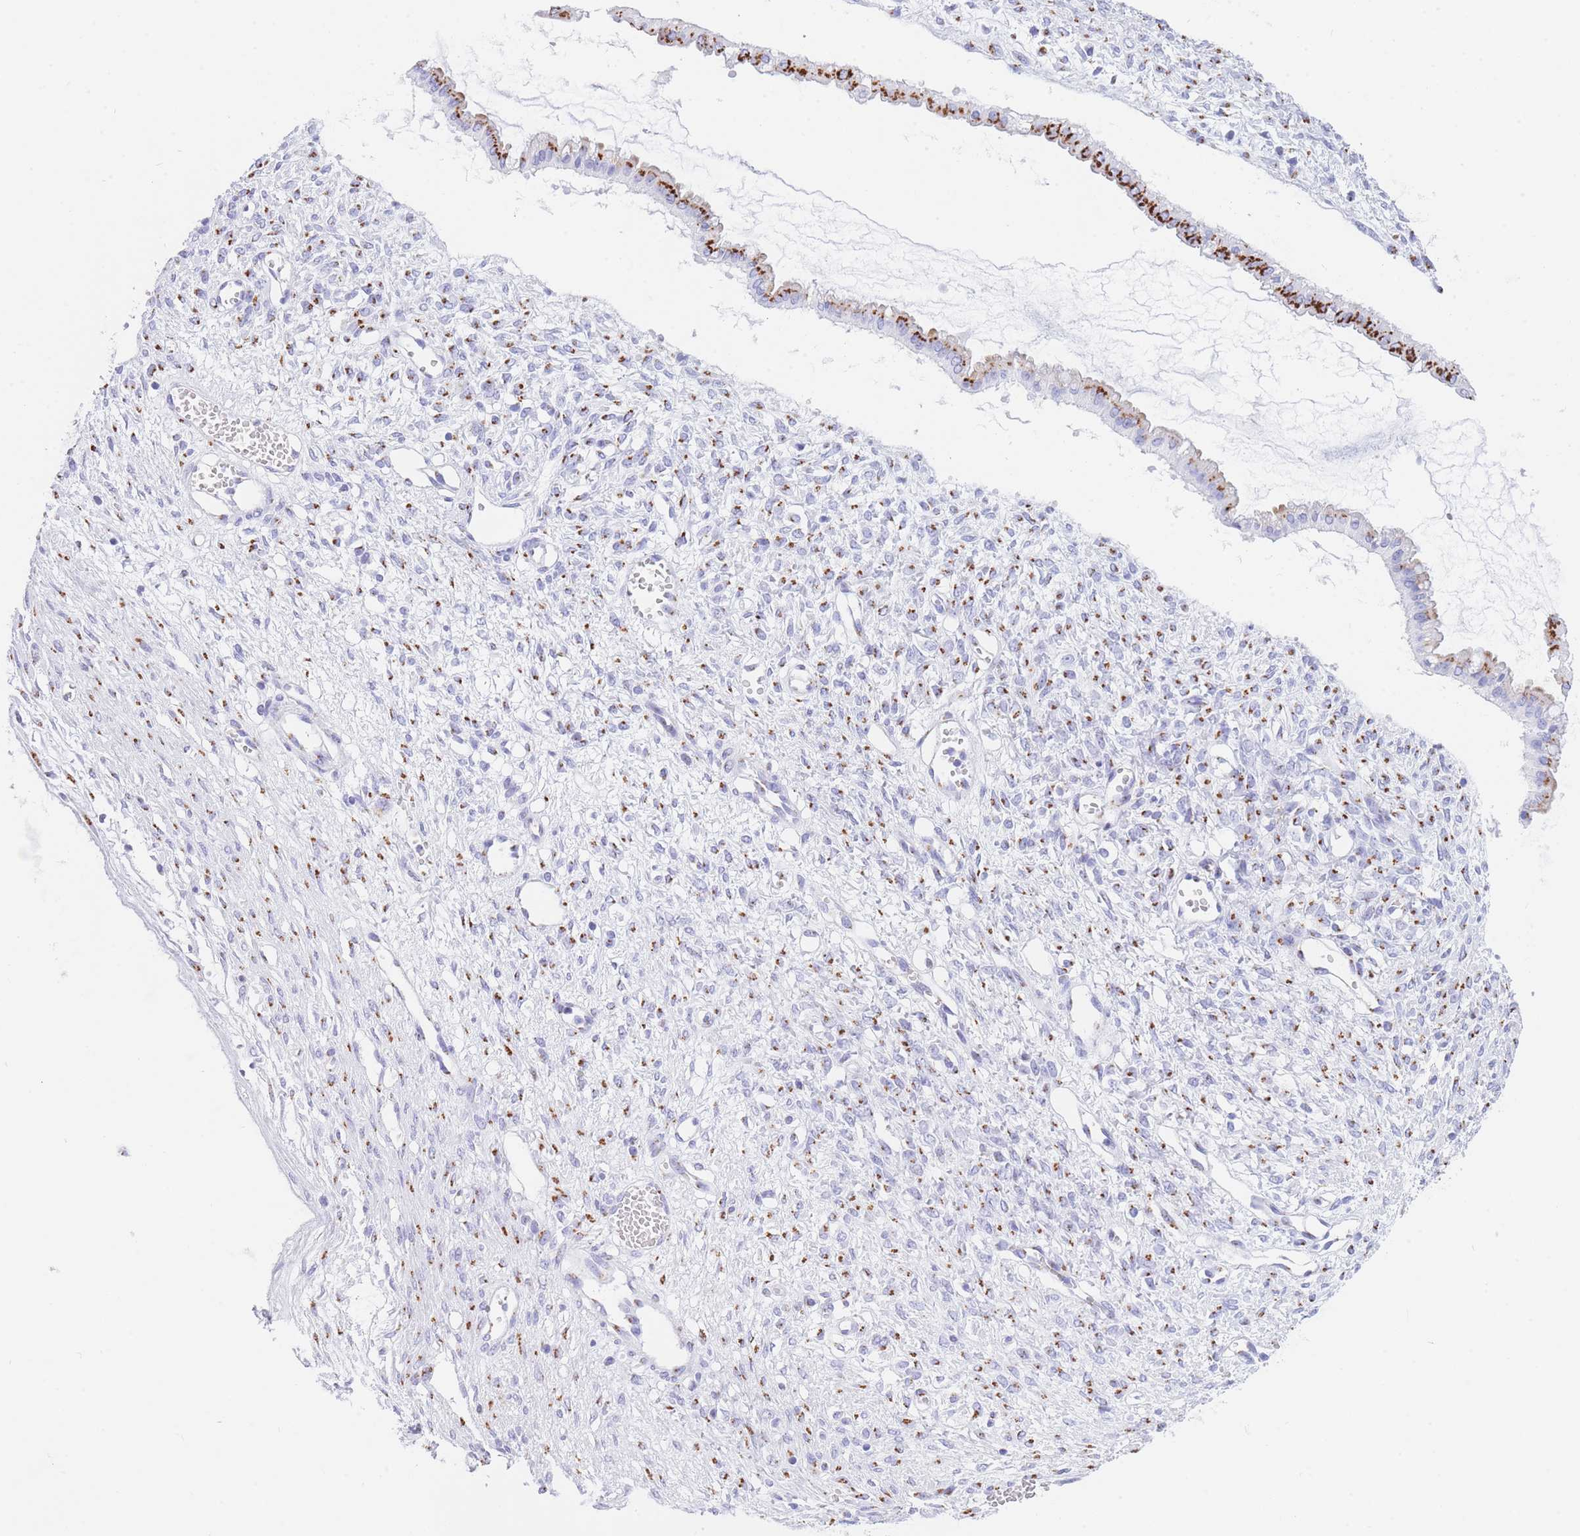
{"staining": {"intensity": "strong", "quantity": ">75%", "location": "cytoplasmic/membranous"}, "tissue": "ovarian cancer", "cell_type": "Tumor cells", "image_type": "cancer", "snomed": [{"axis": "morphology", "description": "Cystadenocarcinoma, mucinous, NOS"}, {"axis": "topography", "description": "Ovary"}], "caption": "Immunohistochemical staining of ovarian cancer exhibits high levels of strong cytoplasmic/membranous expression in approximately >75% of tumor cells. Nuclei are stained in blue.", "gene": "FAM3C", "patient": {"sex": "female", "age": 73}}